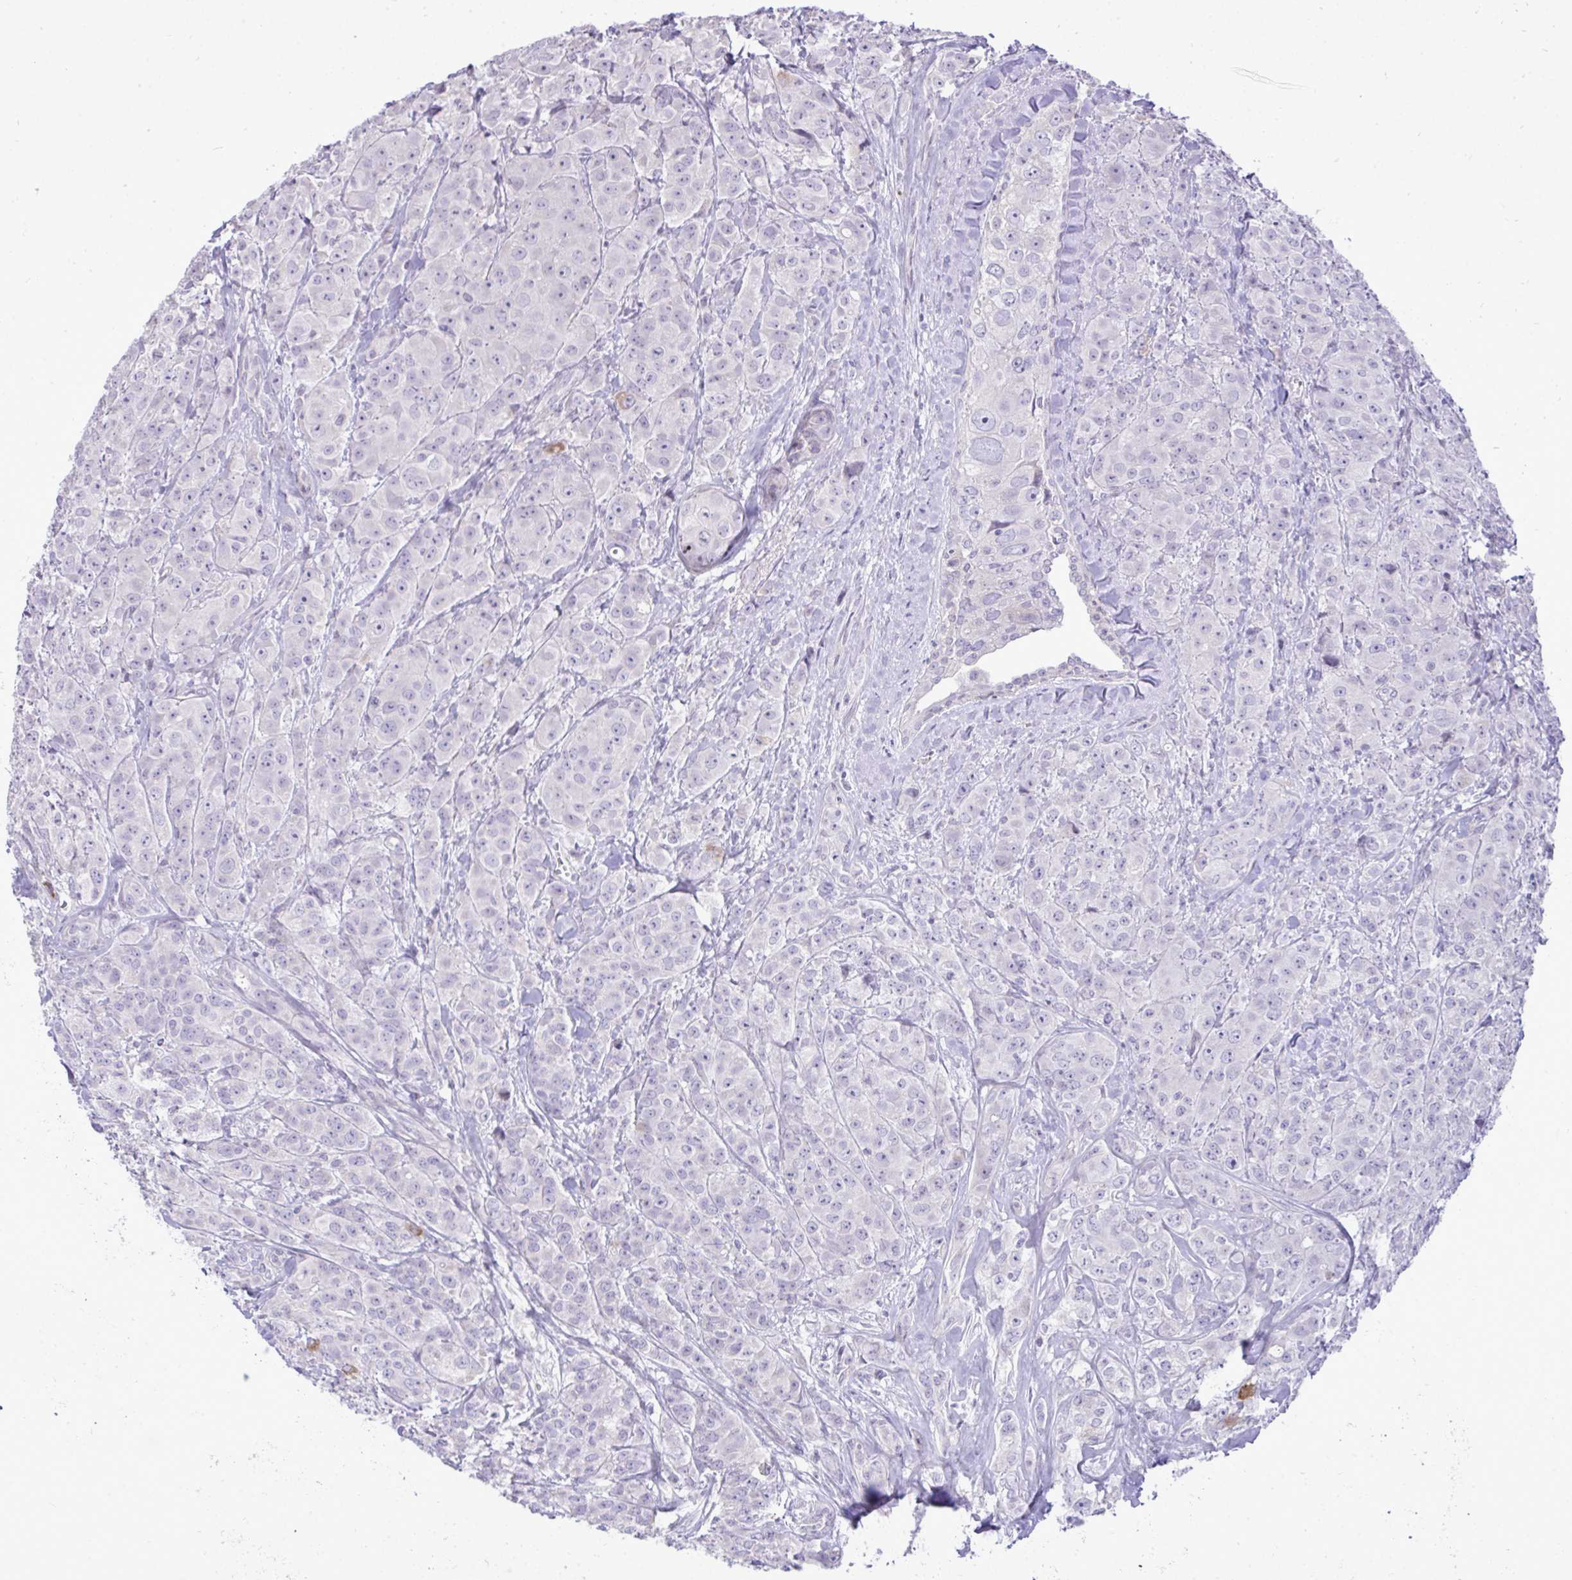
{"staining": {"intensity": "negative", "quantity": "none", "location": "none"}, "tissue": "breast cancer", "cell_type": "Tumor cells", "image_type": "cancer", "snomed": [{"axis": "morphology", "description": "Normal tissue, NOS"}, {"axis": "morphology", "description": "Duct carcinoma"}, {"axis": "topography", "description": "Breast"}], "caption": "Protein analysis of breast infiltrating ductal carcinoma displays no significant staining in tumor cells.", "gene": "SPAG1", "patient": {"sex": "female", "age": 43}}